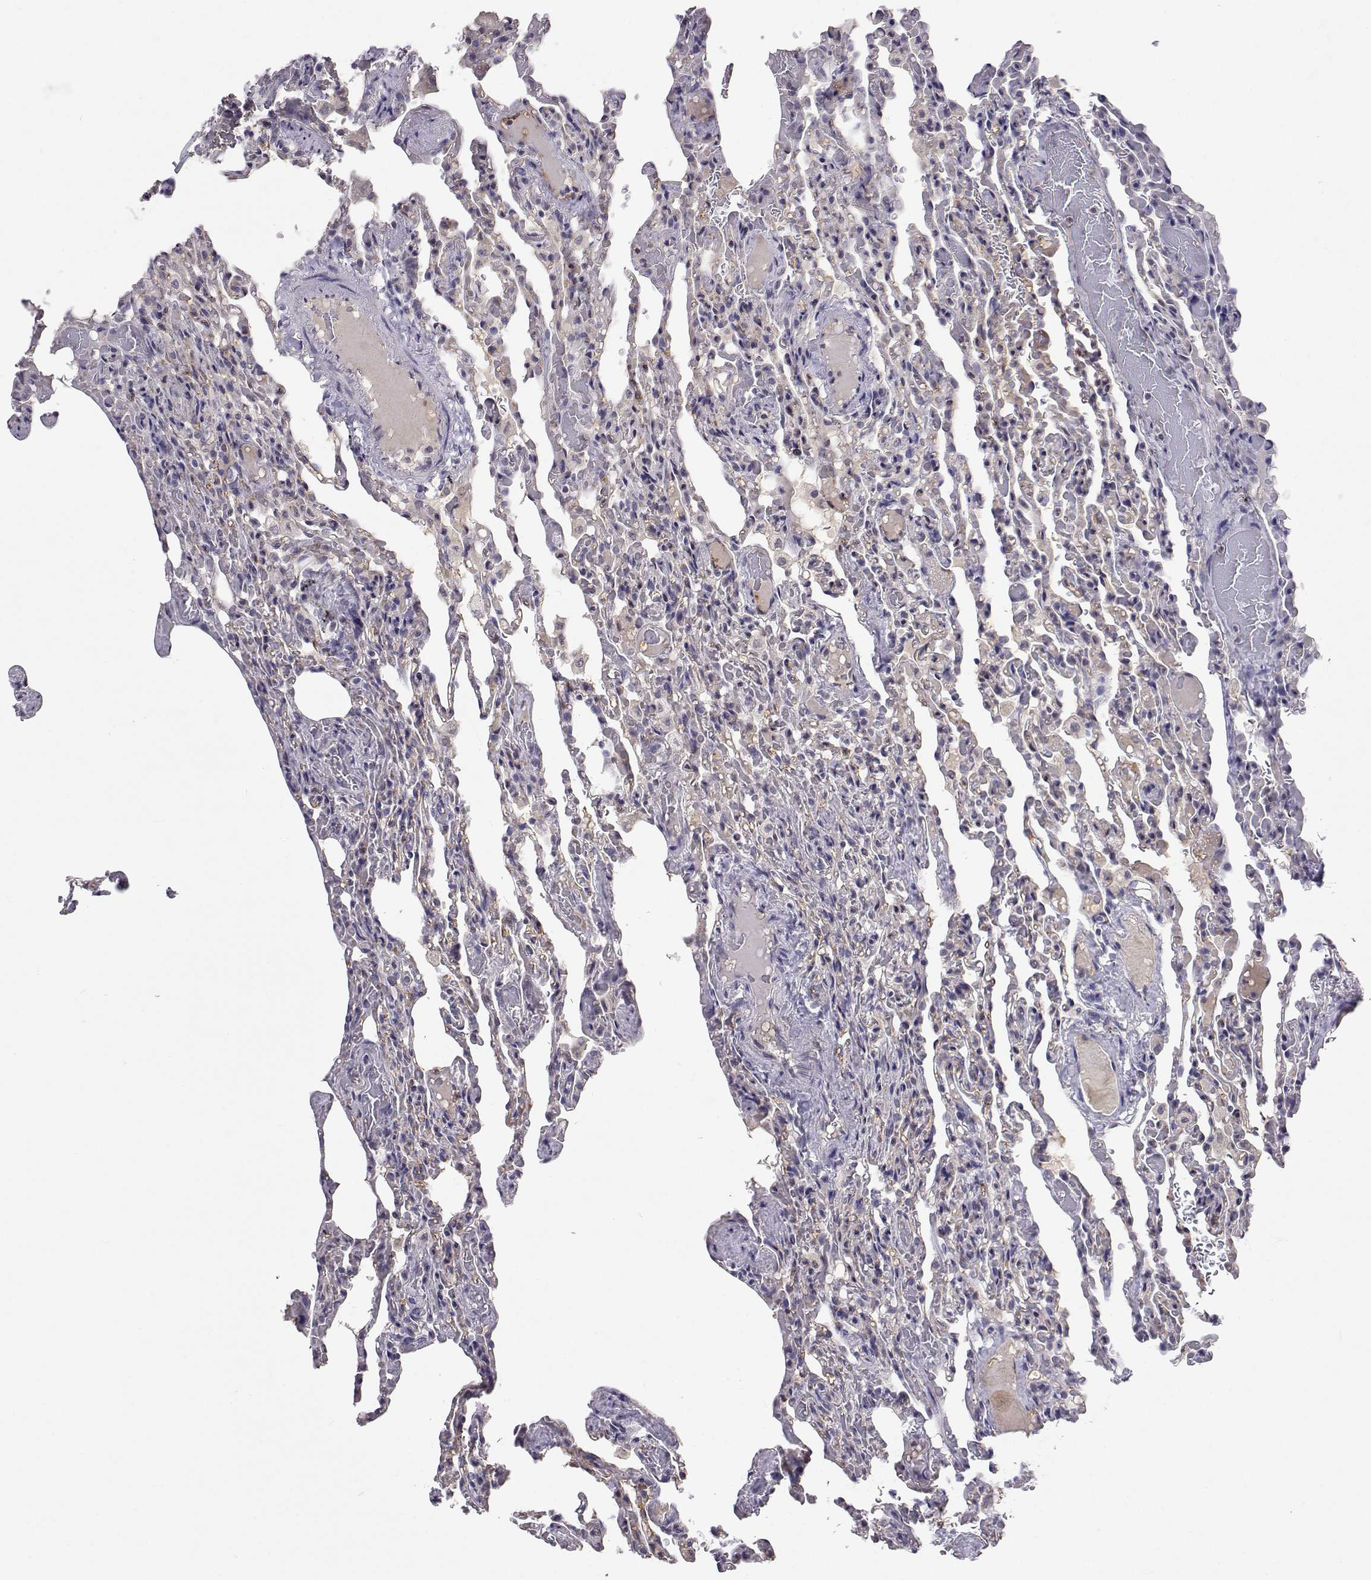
{"staining": {"intensity": "weak", "quantity": "<25%", "location": "cytoplasmic/membranous"}, "tissue": "lung", "cell_type": "Alveolar cells", "image_type": "normal", "snomed": [{"axis": "morphology", "description": "Normal tissue, NOS"}, {"axis": "topography", "description": "Lung"}], "caption": "This is a image of immunohistochemistry (IHC) staining of benign lung, which shows no expression in alveolar cells. (DAB IHC, high magnification).", "gene": "SLC6A3", "patient": {"sex": "female", "age": 43}}